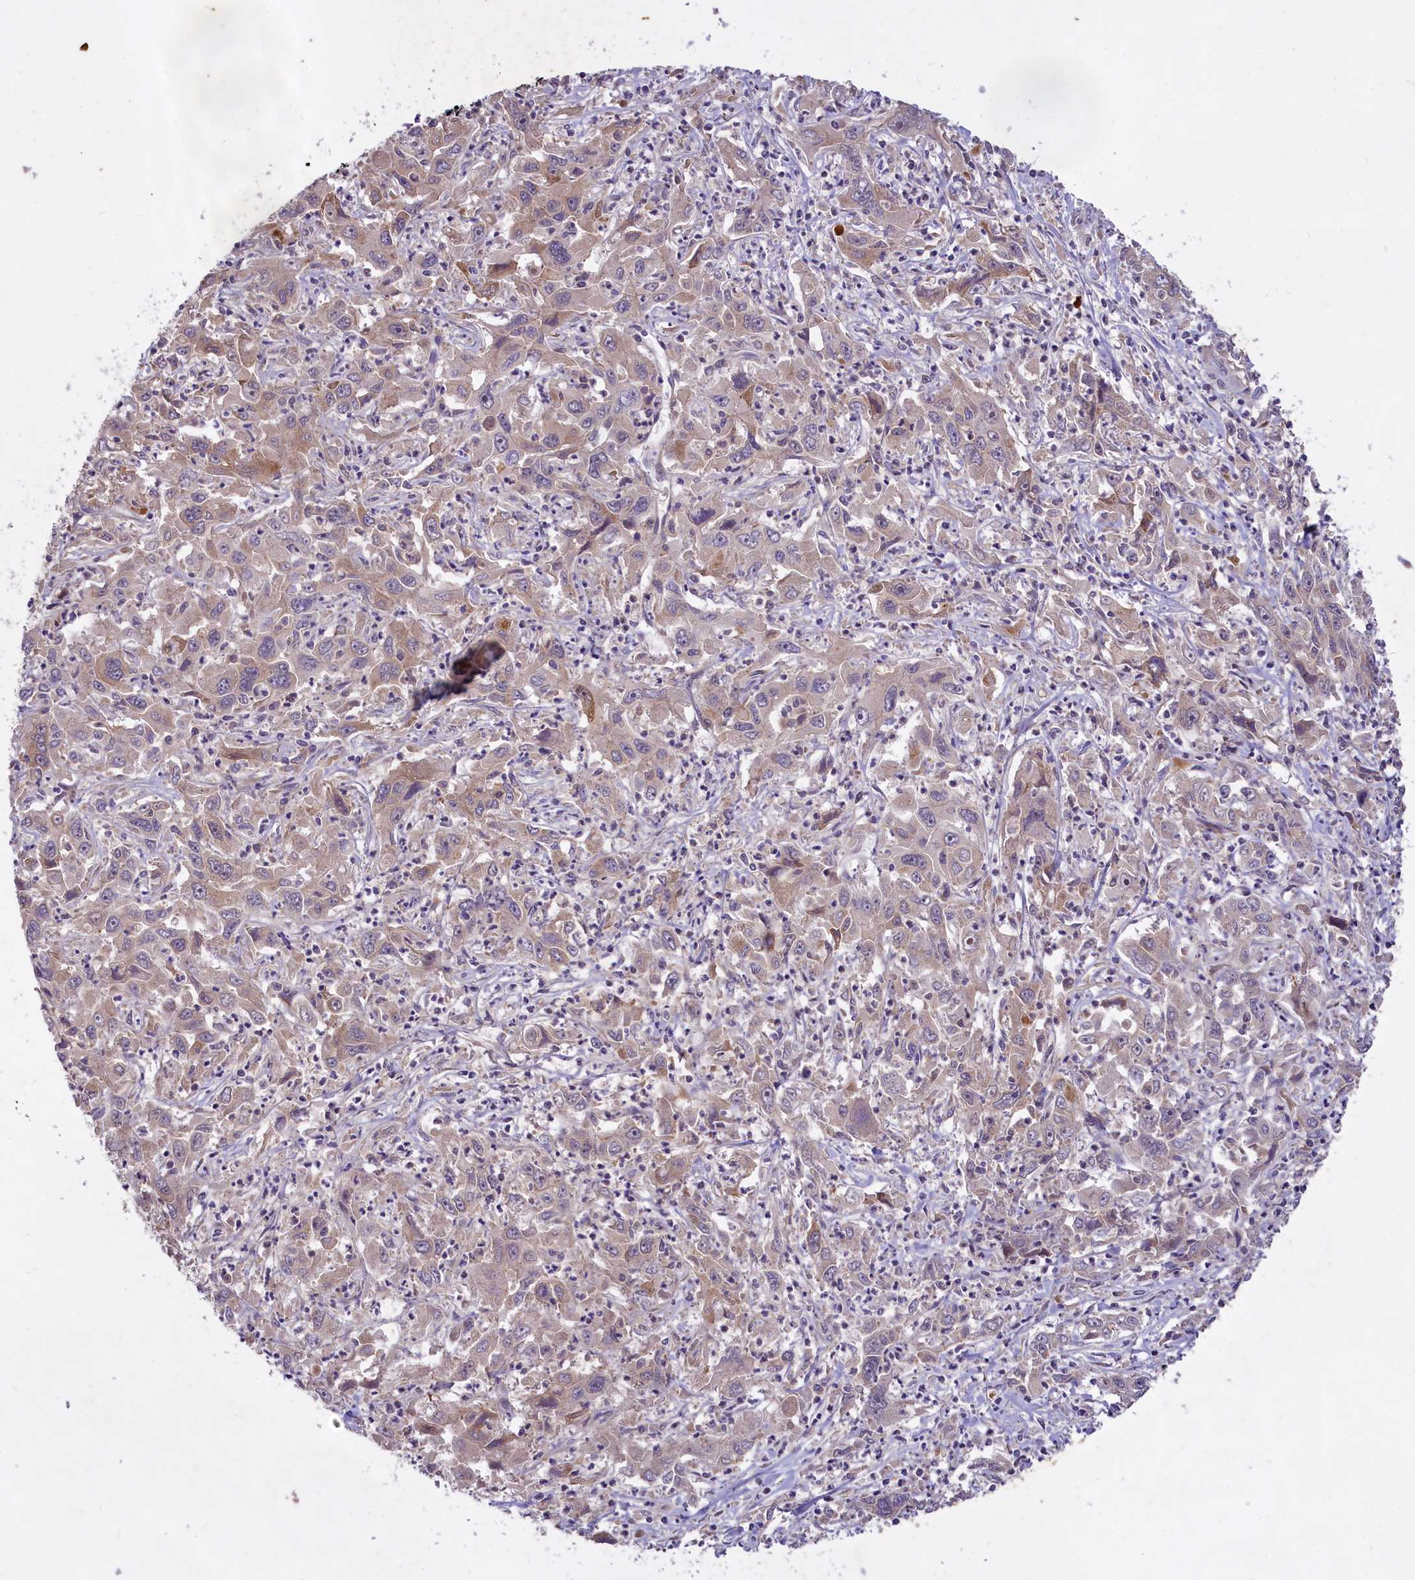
{"staining": {"intensity": "weak", "quantity": "25%-75%", "location": "cytoplasmic/membranous"}, "tissue": "liver cancer", "cell_type": "Tumor cells", "image_type": "cancer", "snomed": [{"axis": "morphology", "description": "Carcinoma, Hepatocellular, NOS"}, {"axis": "topography", "description": "Liver"}], "caption": "Immunohistochemistry image of human liver cancer (hepatocellular carcinoma) stained for a protein (brown), which shows low levels of weak cytoplasmic/membranous staining in approximately 25%-75% of tumor cells.", "gene": "MEMO1", "patient": {"sex": "male", "age": 63}}